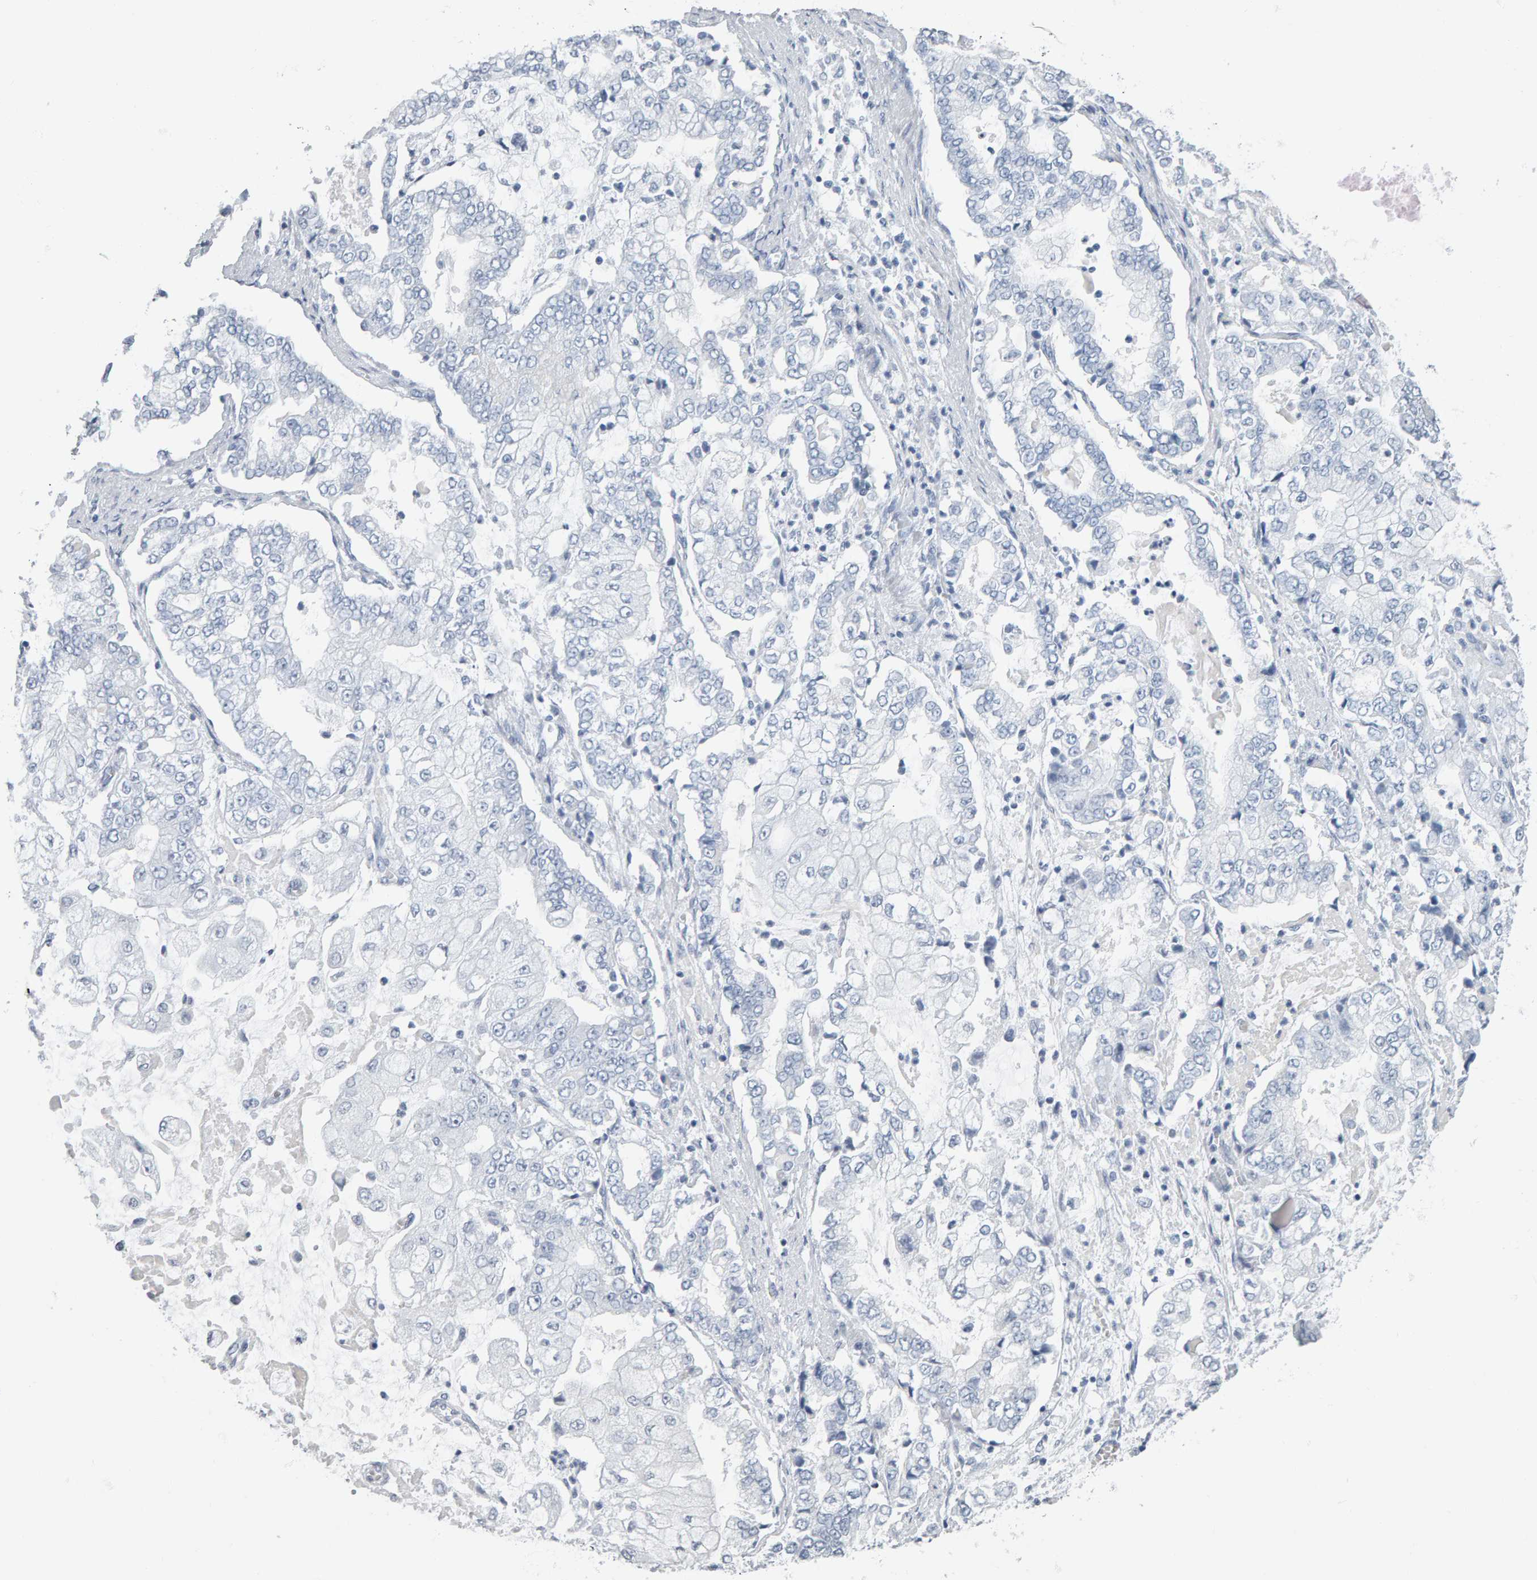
{"staining": {"intensity": "negative", "quantity": "none", "location": "none"}, "tissue": "stomach cancer", "cell_type": "Tumor cells", "image_type": "cancer", "snomed": [{"axis": "morphology", "description": "Adenocarcinoma, NOS"}, {"axis": "topography", "description": "Stomach"}], "caption": "Immunohistochemistry photomicrograph of neoplastic tissue: stomach adenocarcinoma stained with DAB (3,3'-diaminobenzidine) exhibits no significant protein expression in tumor cells. (Immunohistochemistry, brightfield microscopy, high magnification).", "gene": "SPACA3", "patient": {"sex": "male", "age": 76}}